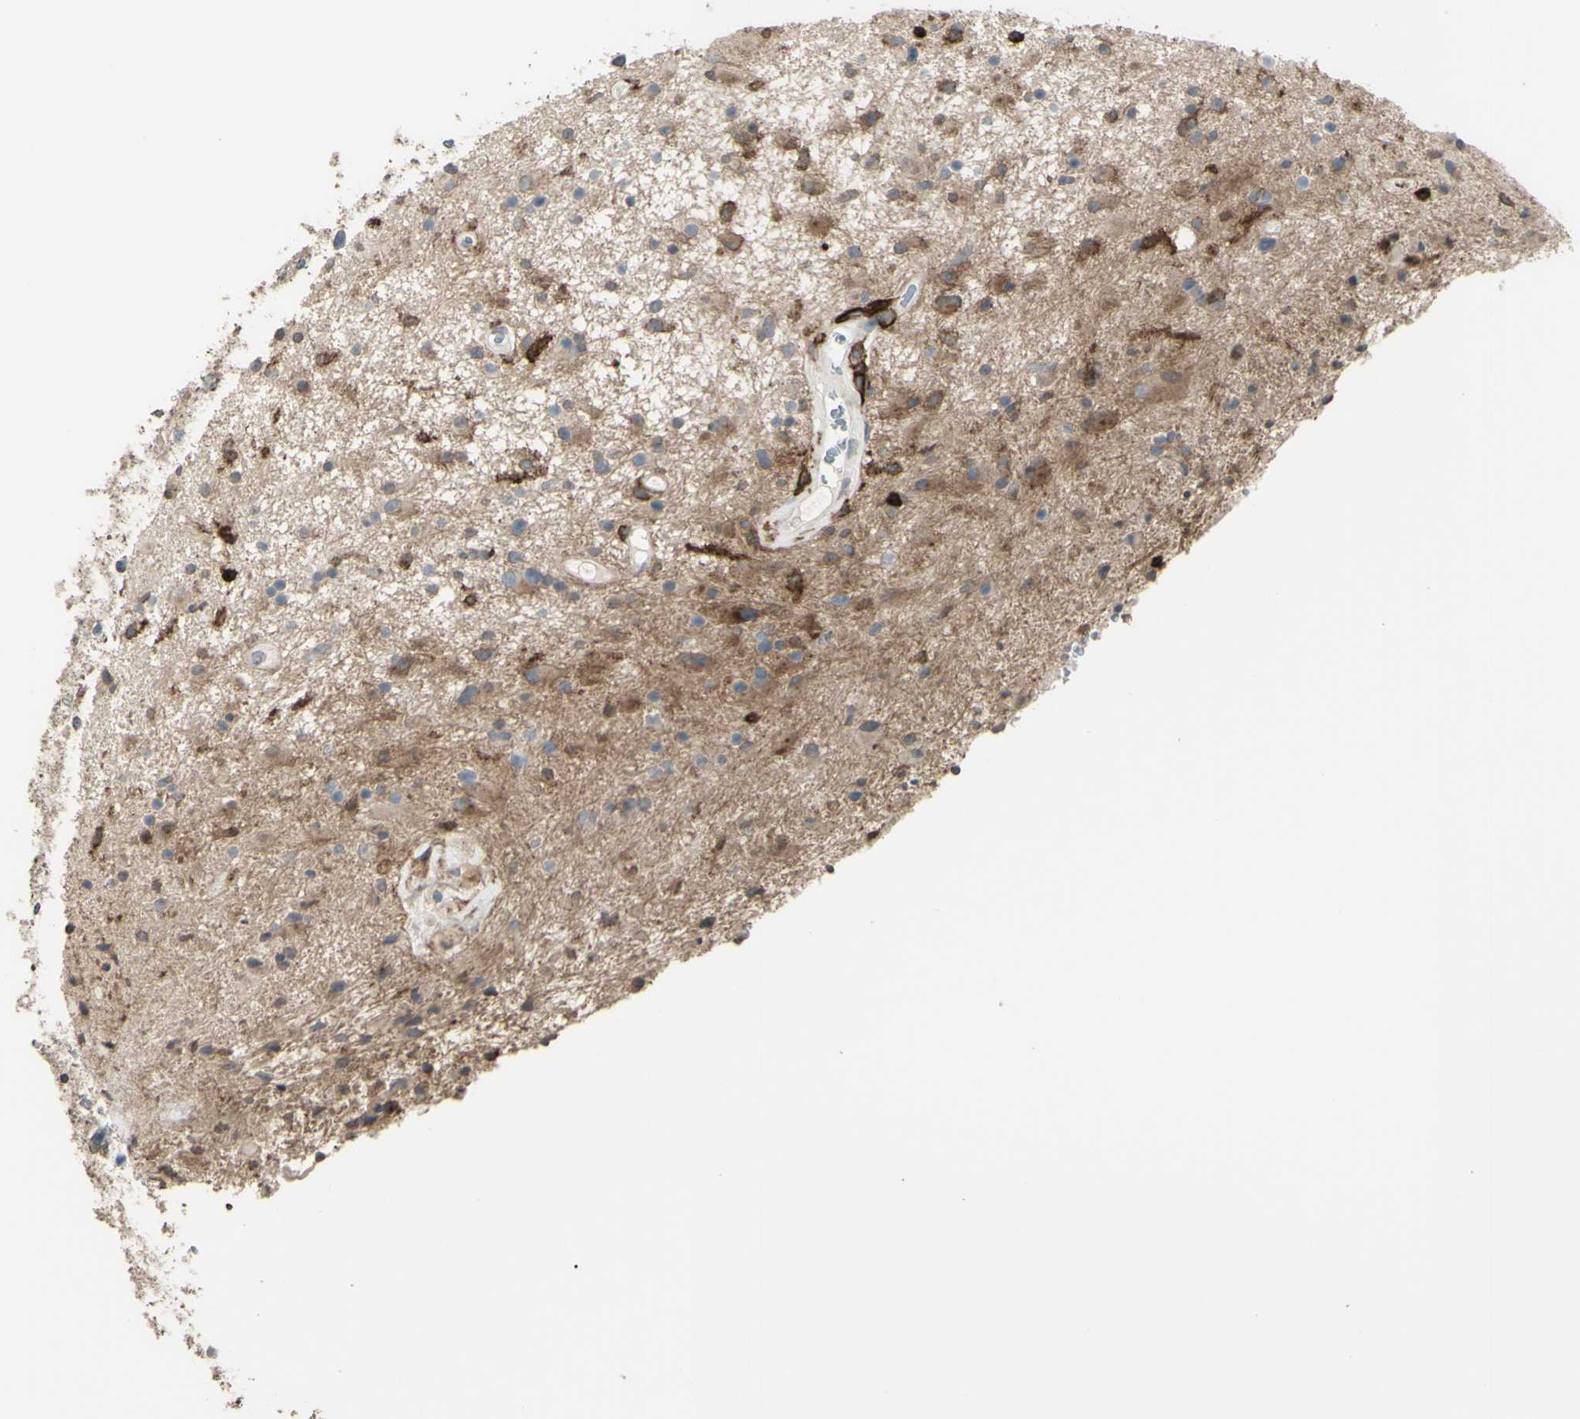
{"staining": {"intensity": "strong", "quantity": ">75%", "location": "cytoplasmic/membranous"}, "tissue": "glioma", "cell_type": "Tumor cells", "image_type": "cancer", "snomed": [{"axis": "morphology", "description": "Glioma, malignant, High grade"}, {"axis": "topography", "description": "Brain"}], "caption": "Human glioma stained for a protein (brown) shows strong cytoplasmic/membranous positive staining in approximately >75% of tumor cells.", "gene": "PSTPIP1", "patient": {"sex": "male", "age": 33}}